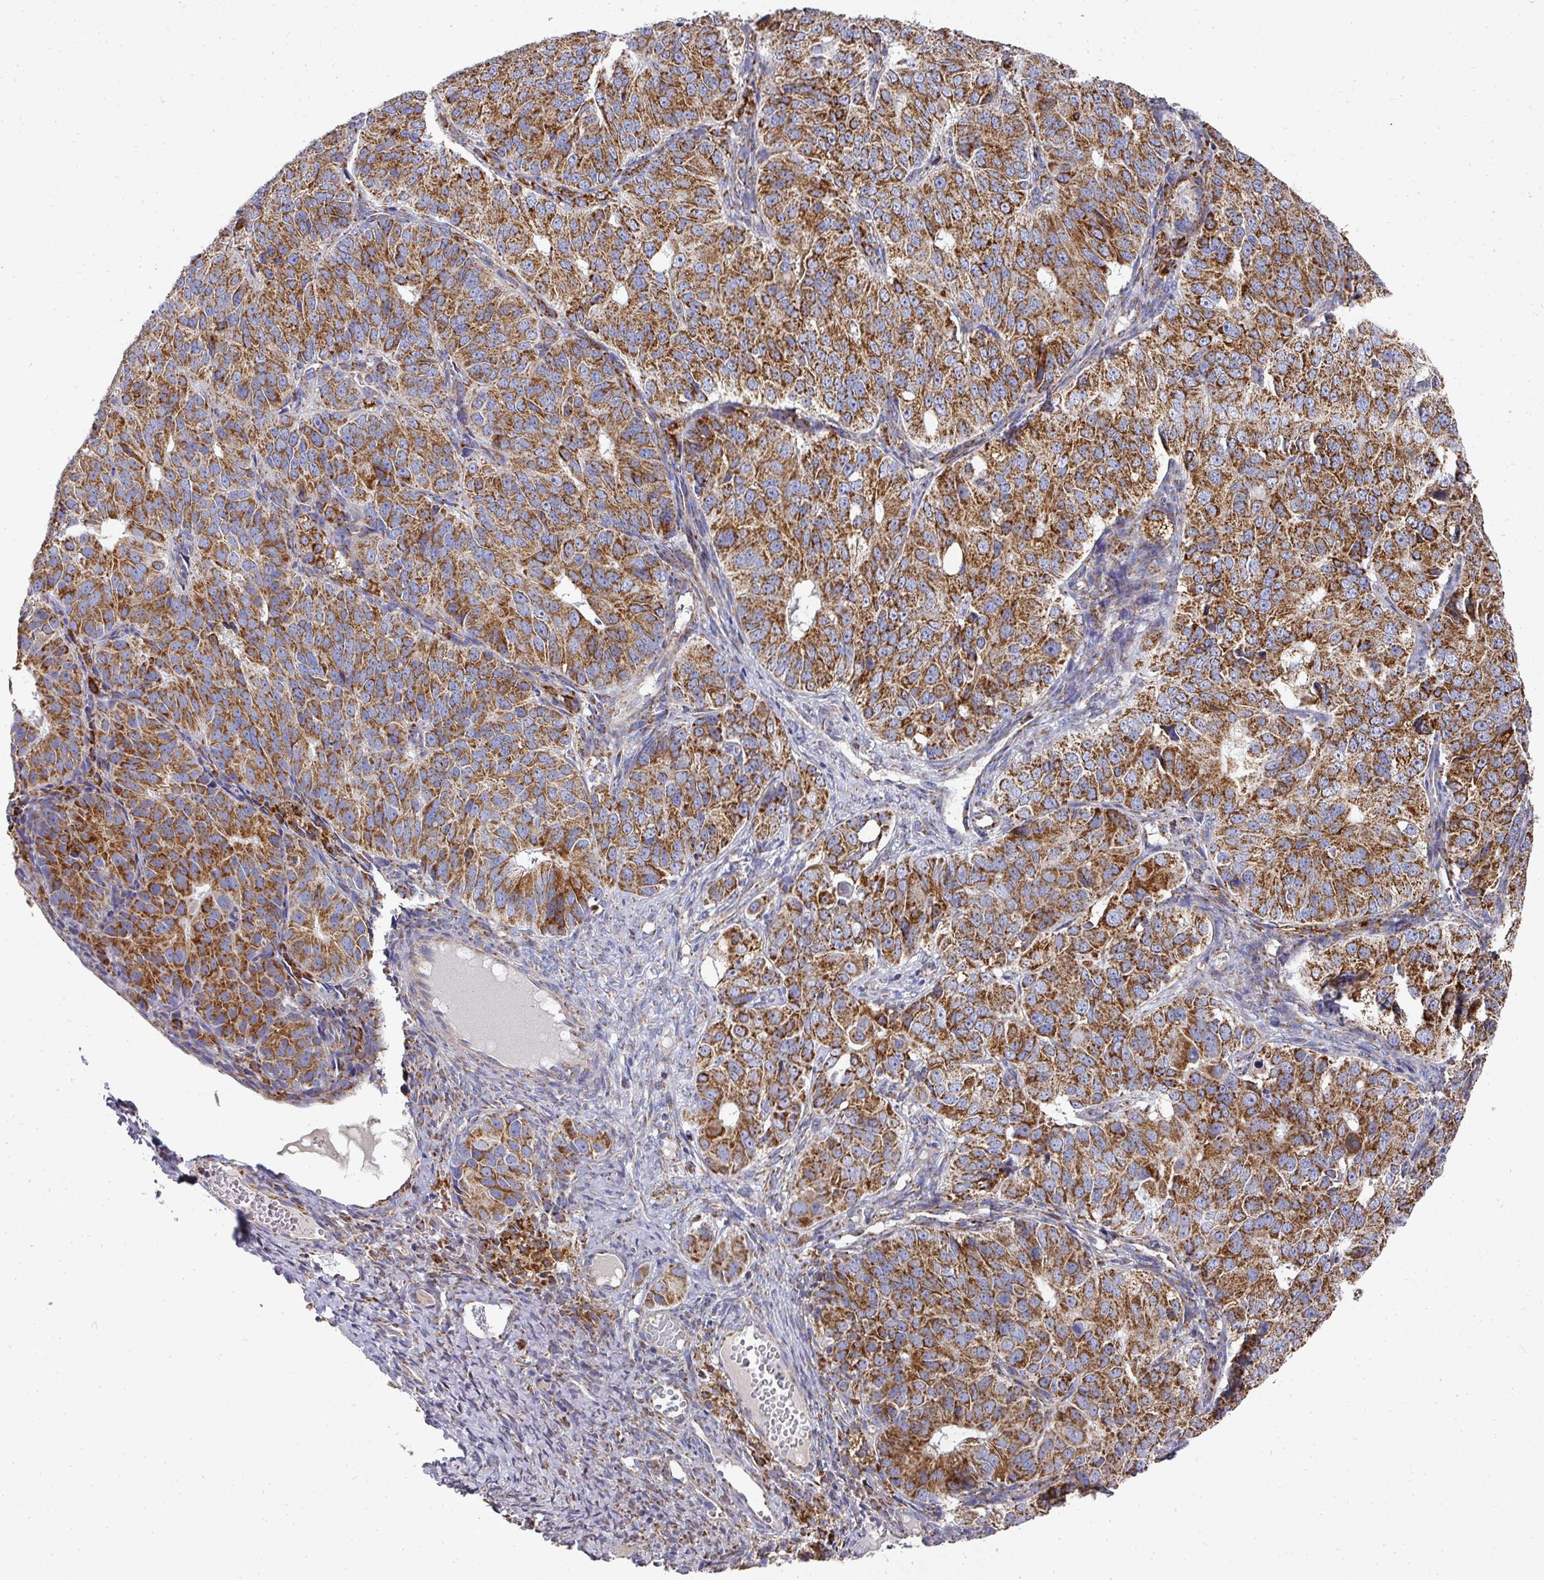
{"staining": {"intensity": "strong", "quantity": ">75%", "location": "cytoplasmic/membranous"}, "tissue": "ovarian cancer", "cell_type": "Tumor cells", "image_type": "cancer", "snomed": [{"axis": "morphology", "description": "Carcinoma, endometroid"}, {"axis": "topography", "description": "Ovary"}], "caption": "The photomicrograph reveals immunohistochemical staining of ovarian cancer (endometroid carcinoma). There is strong cytoplasmic/membranous expression is seen in approximately >75% of tumor cells.", "gene": "UQCRFS1", "patient": {"sex": "female", "age": 51}}